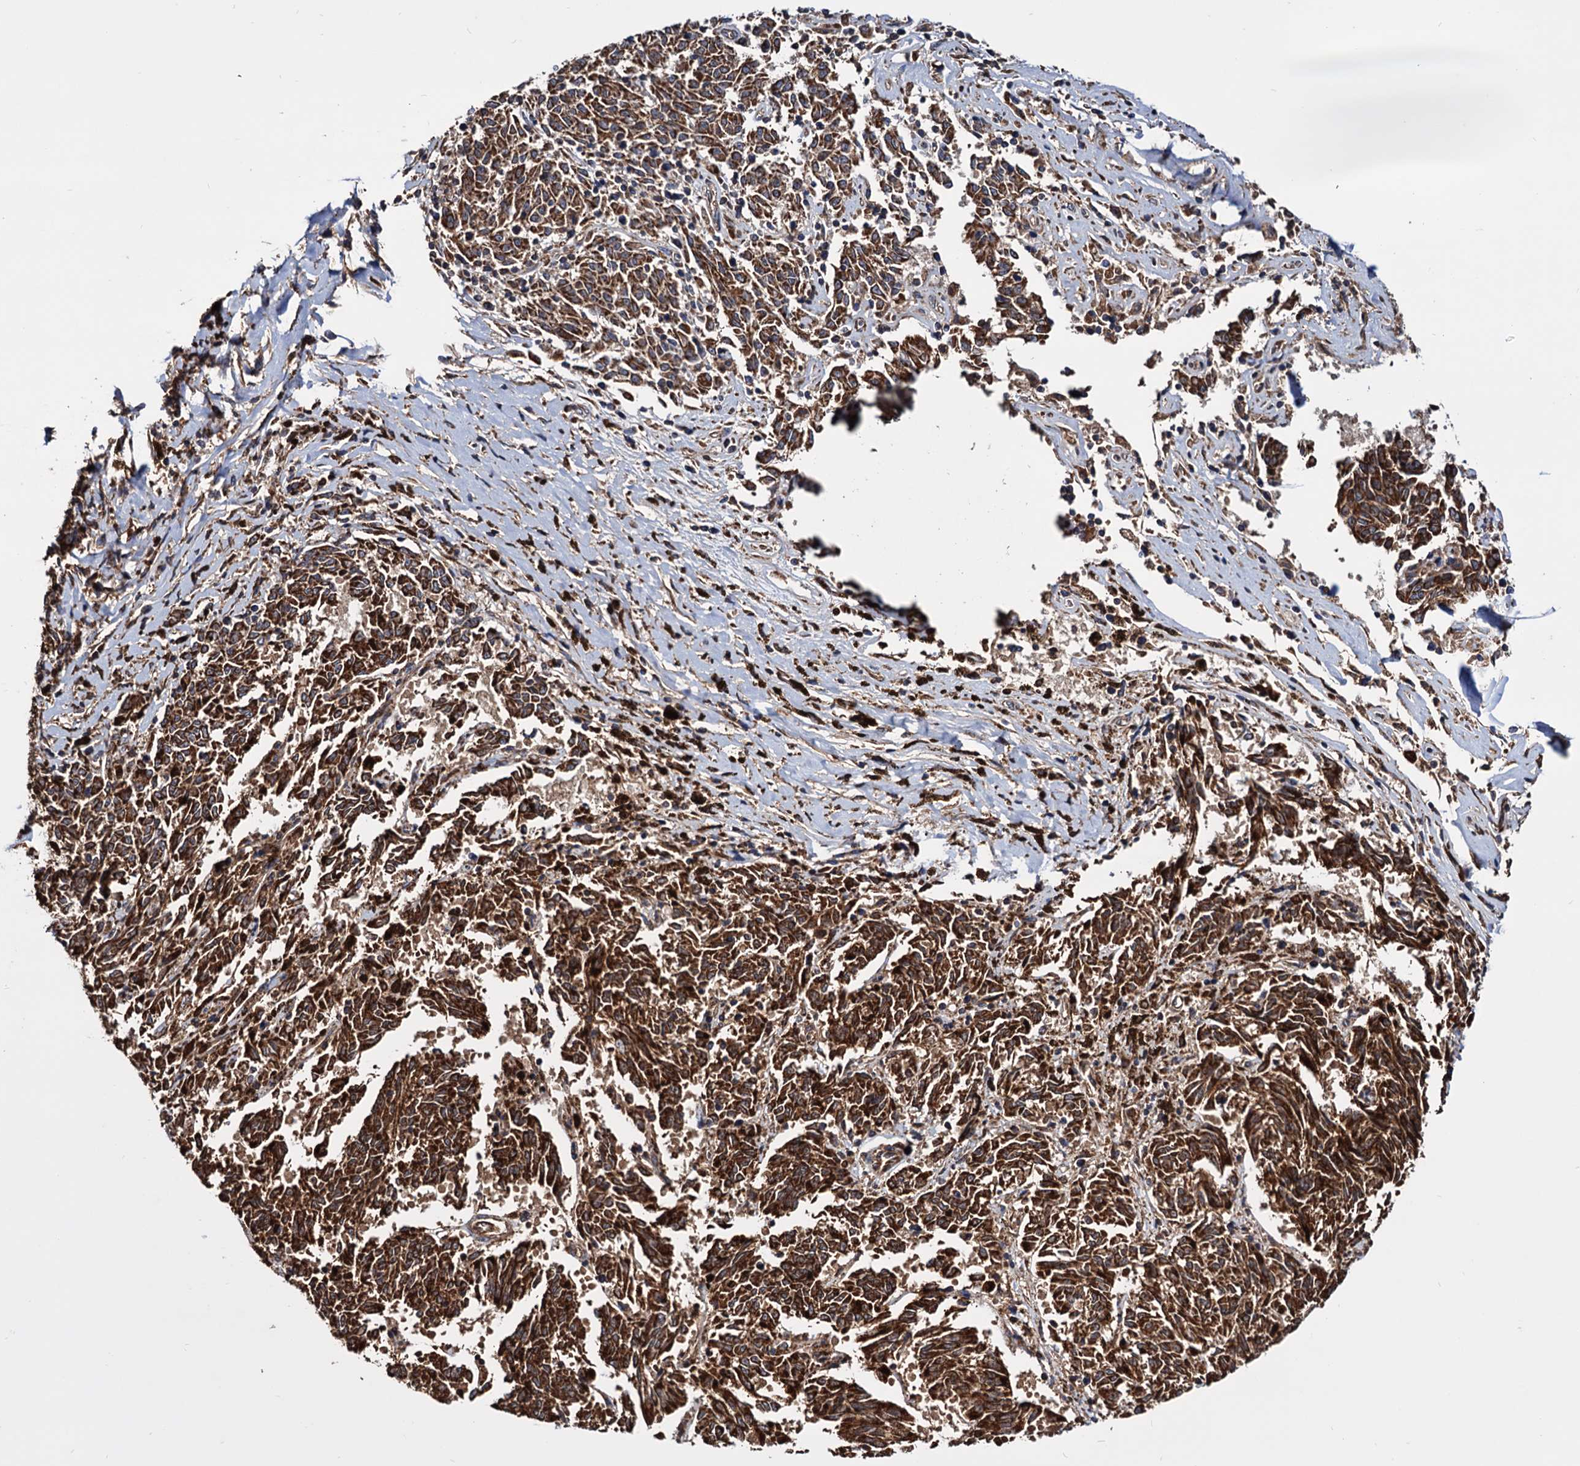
{"staining": {"intensity": "strong", "quantity": ">75%", "location": "cytoplasmic/membranous"}, "tissue": "melanoma", "cell_type": "Tumor cells", "image_type": "cancer", "snomed": [{"axis": "morphology", "description": "Malignant melanoma, NOS"}, {"axis": "topography", "description": "Skin"}], "caption": "Immunohistochemical staining of human malignant melanoma exhibits strong cytoplasmic/membranous protein expression in about >75% of tumor cells.", "gene": "MRPL42", "patient": {"sex": "female", "age": 72}}